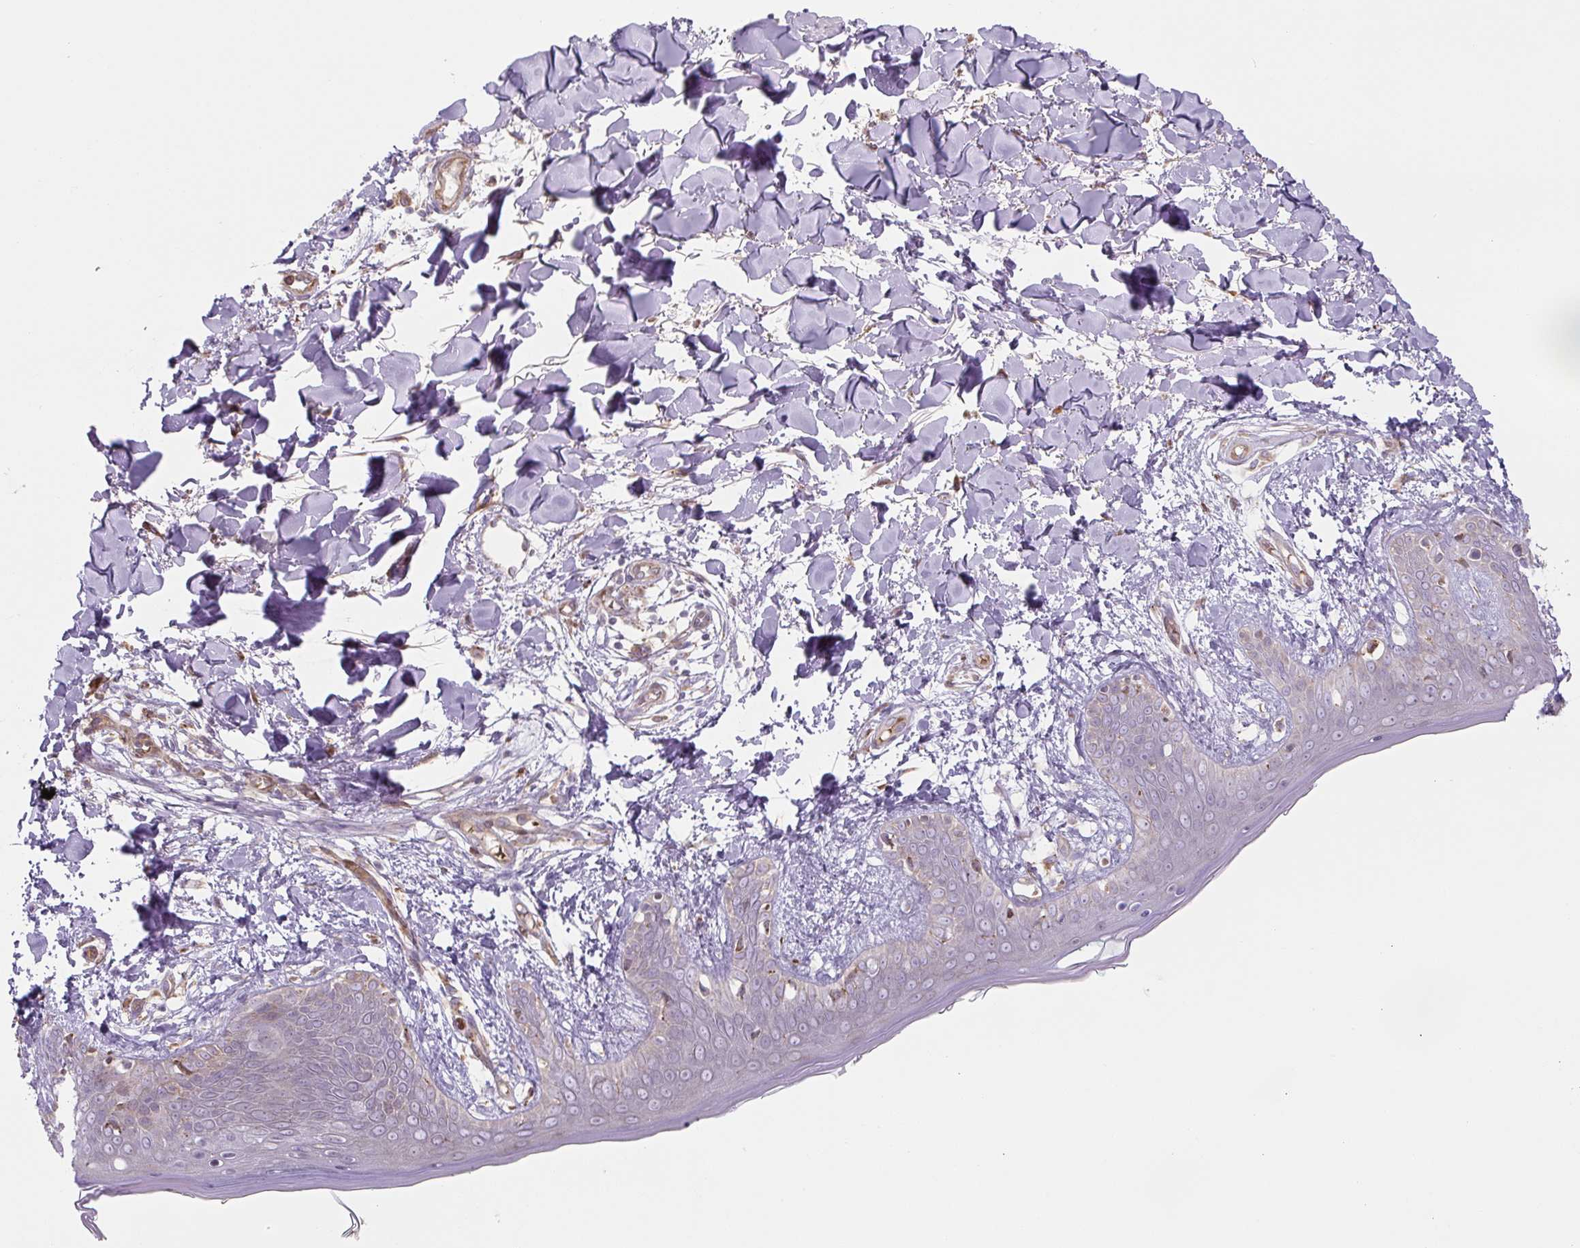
{"staining": {"intensity": "moderate", "quantity": "<25%", "location": "cytoplasmic/membranous"}, "tissue": "skin", "cell_type": "Fibroblasts", "image_type": "normal", "snomed": [{"axis": "morphology", "description": "Normal tissue, NOS"}, {"axis": "topography", "description": "Skin"}], "caption": "This is a photomicrograph of IHC staining of normal skin, which shows moderate positivity in the cytoplasmic/membranous of fibroblasts.", "gene": "RASA1", "patient": {"sex": "female", "age": 34}}